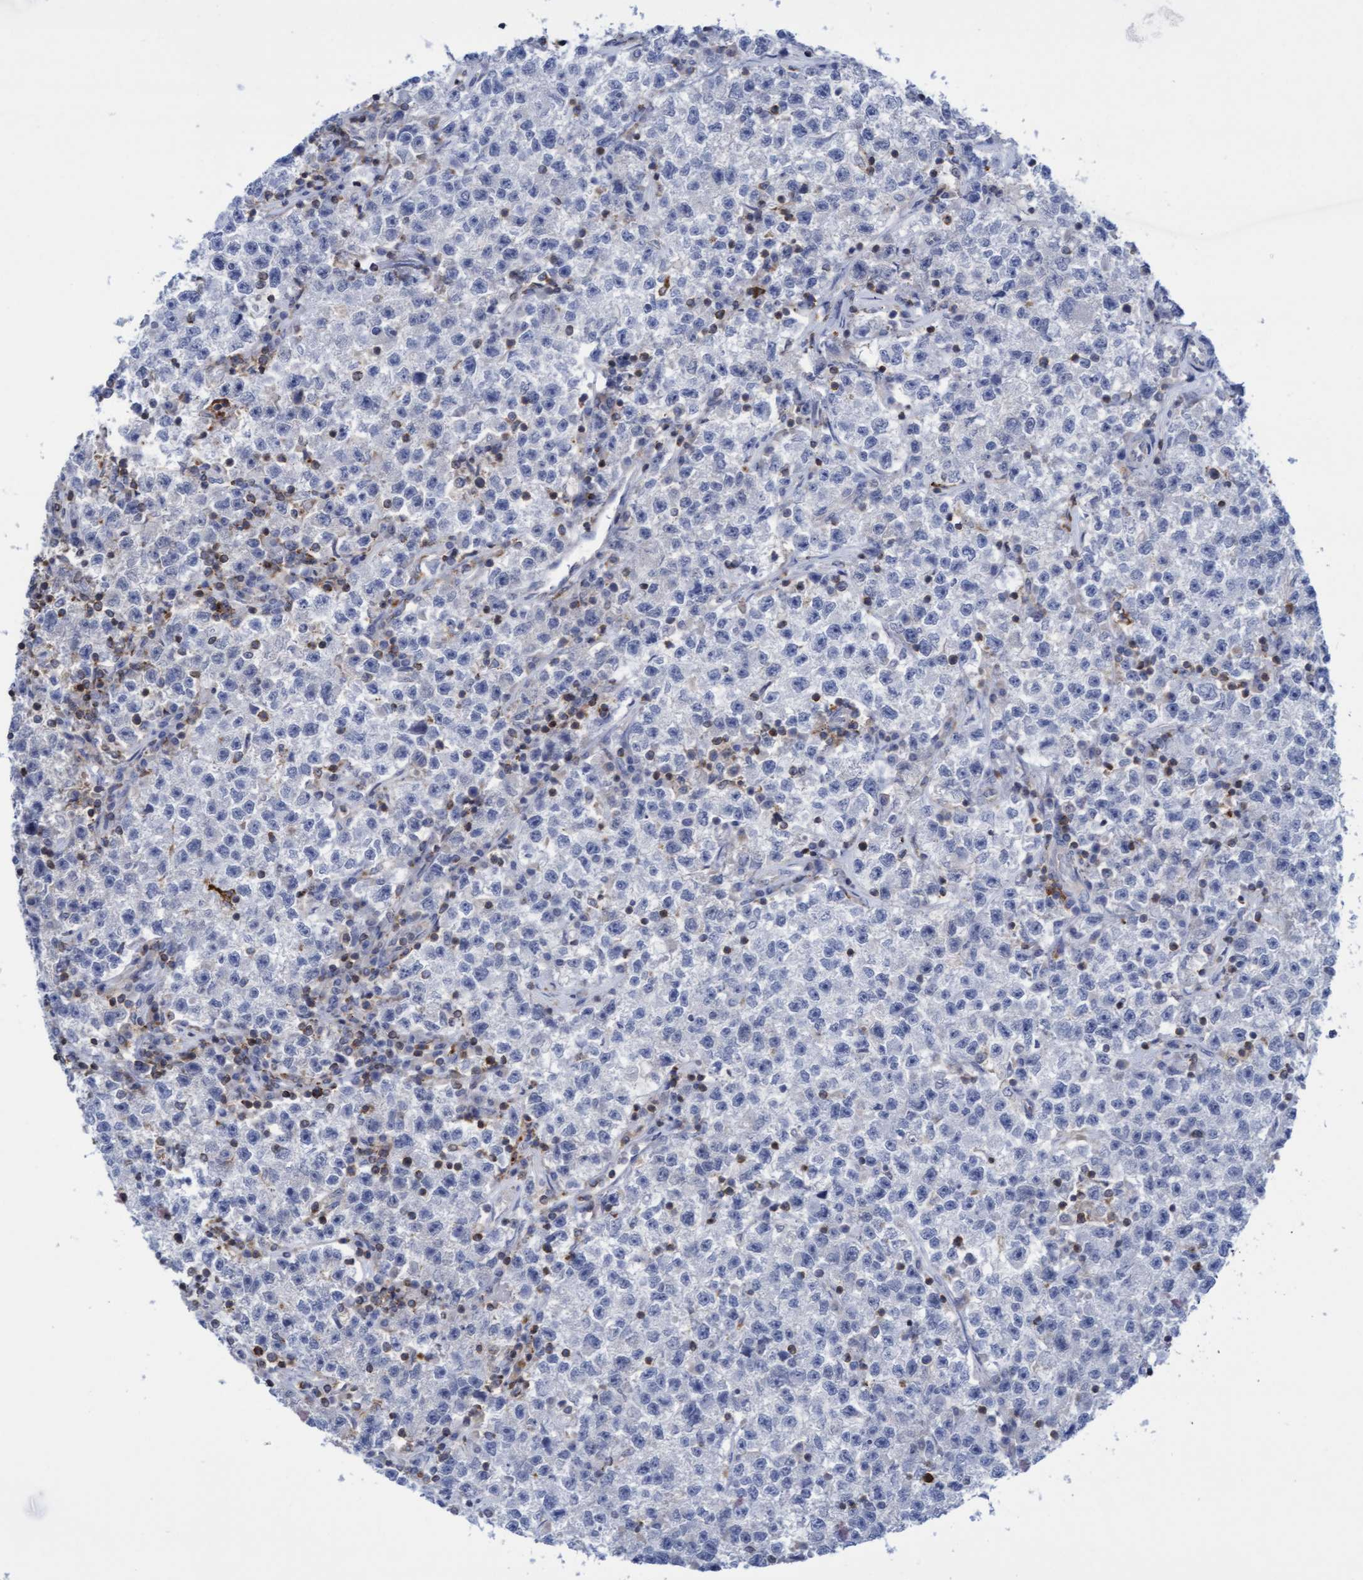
{"staining": {"intensity": "negative", "quantity": "none", "location": "none"}, "tissue": "testis cancer", "cell_type": "Tumor cells", "image_type": "cancer", "snomed": [{"axis": "morphology", "description": "Seminoma, NOS"}, {"axis": "topography", "description": "Testis"}], "caption": "Tumor cells show no significant expression in testis cancer (seminoma).", "gene": "FNBP1", "patient": {"sex": "male", "age": 22}}